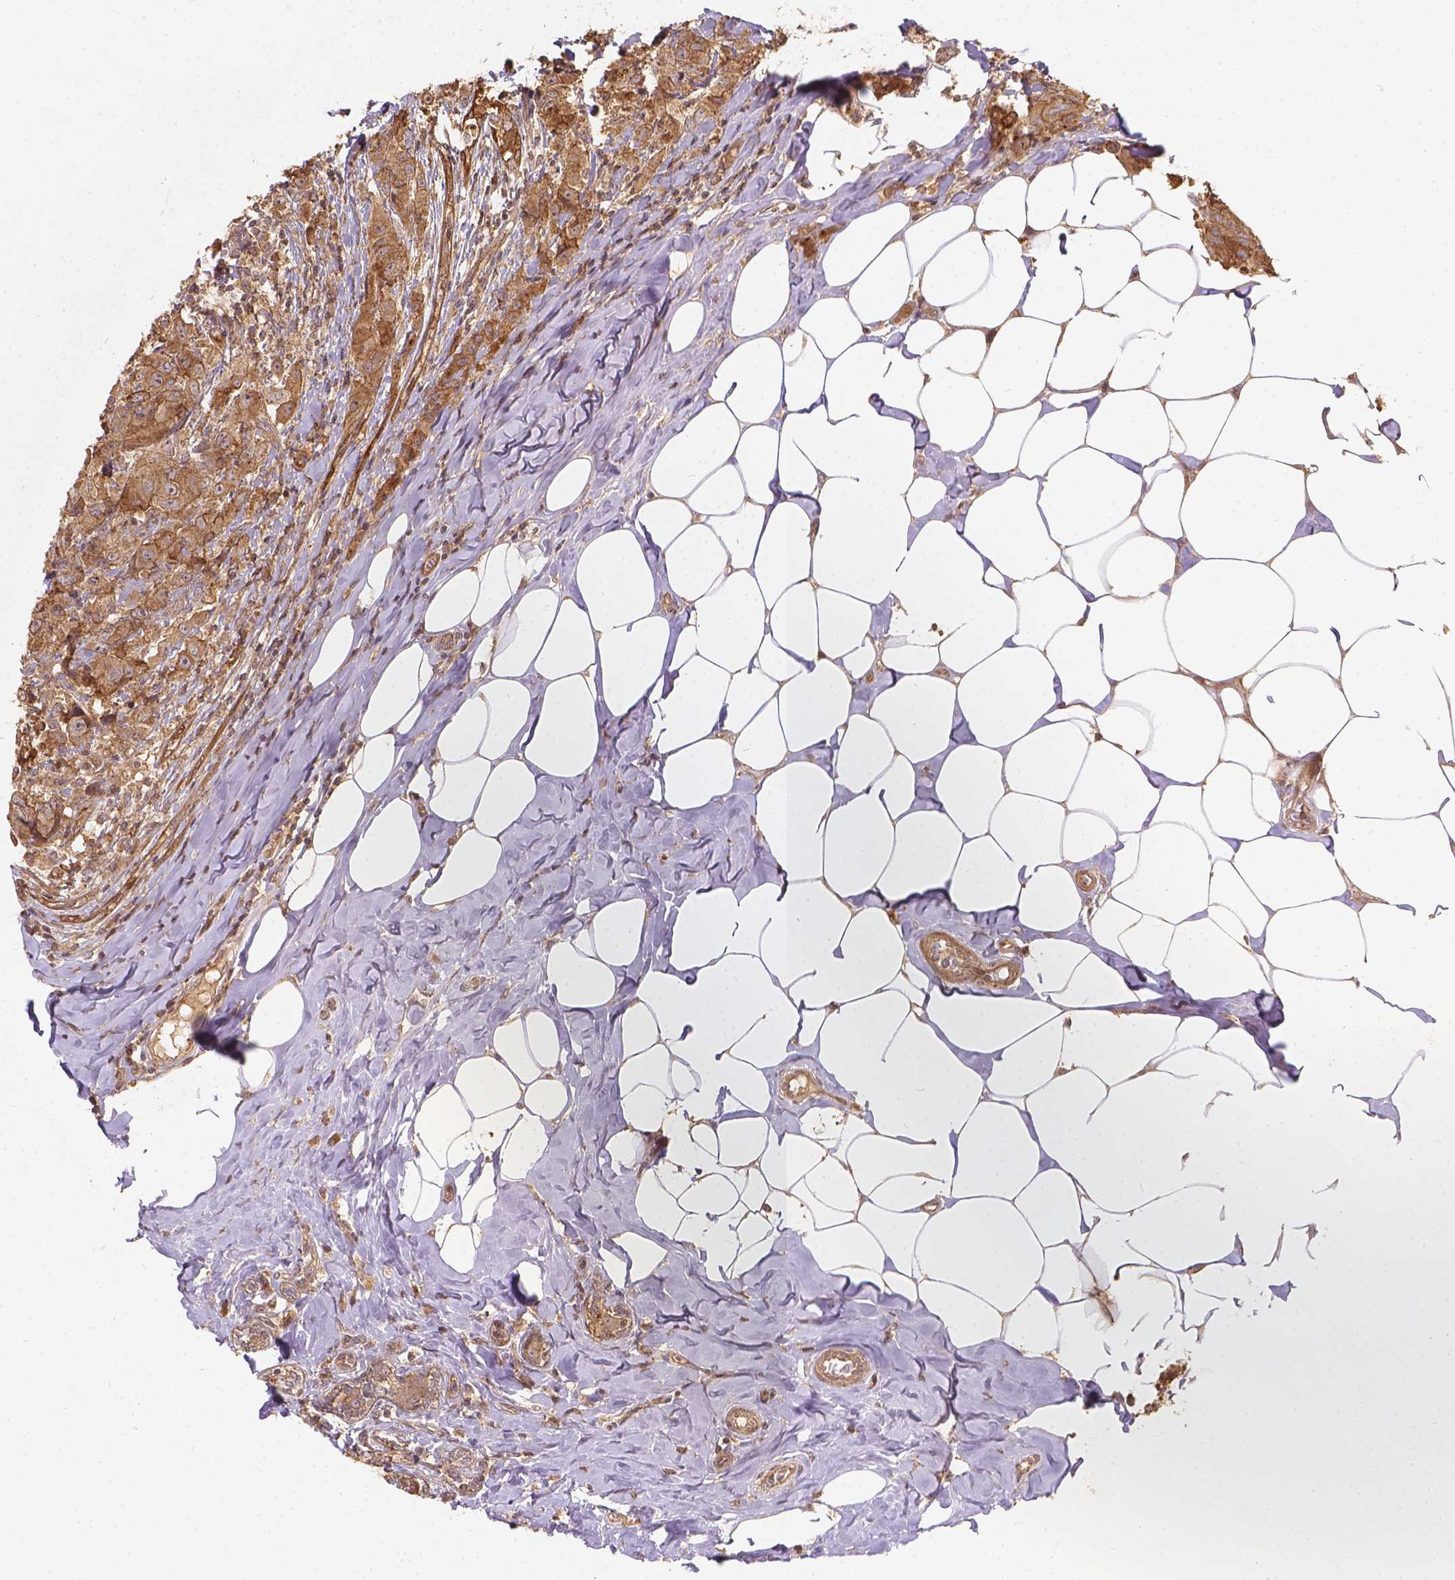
{"staining": {"intensity": "moderate", "quantity": ">75%", "location": "cytoplasmic/membranous"}, "tissue": "breast cancer", "cell_type": "Tumor cells", "image_type": "cancer", "snomed": [{"axis": "morphology", "description": "Normal tissue, NOS"}, {"axis": "morphology", "description": "Duct carcinoma"}, {"axis": "topography", "description": "Breast"}], "caption": "Breast cancer (infiltrating ductal carcinoma) tissue reveals moderate cytoplasmic/membranous expression in approximately >75% of tumor cells, visualized by immunohistochemistry. Using DAB (3,3'-diaminobenzidine) (brown) and hematoxylin (blue) stains, captured at high magnification using brightfield microscopy.", "gene": "XPR1", "patient": {"sex": "female", "age": 43}}